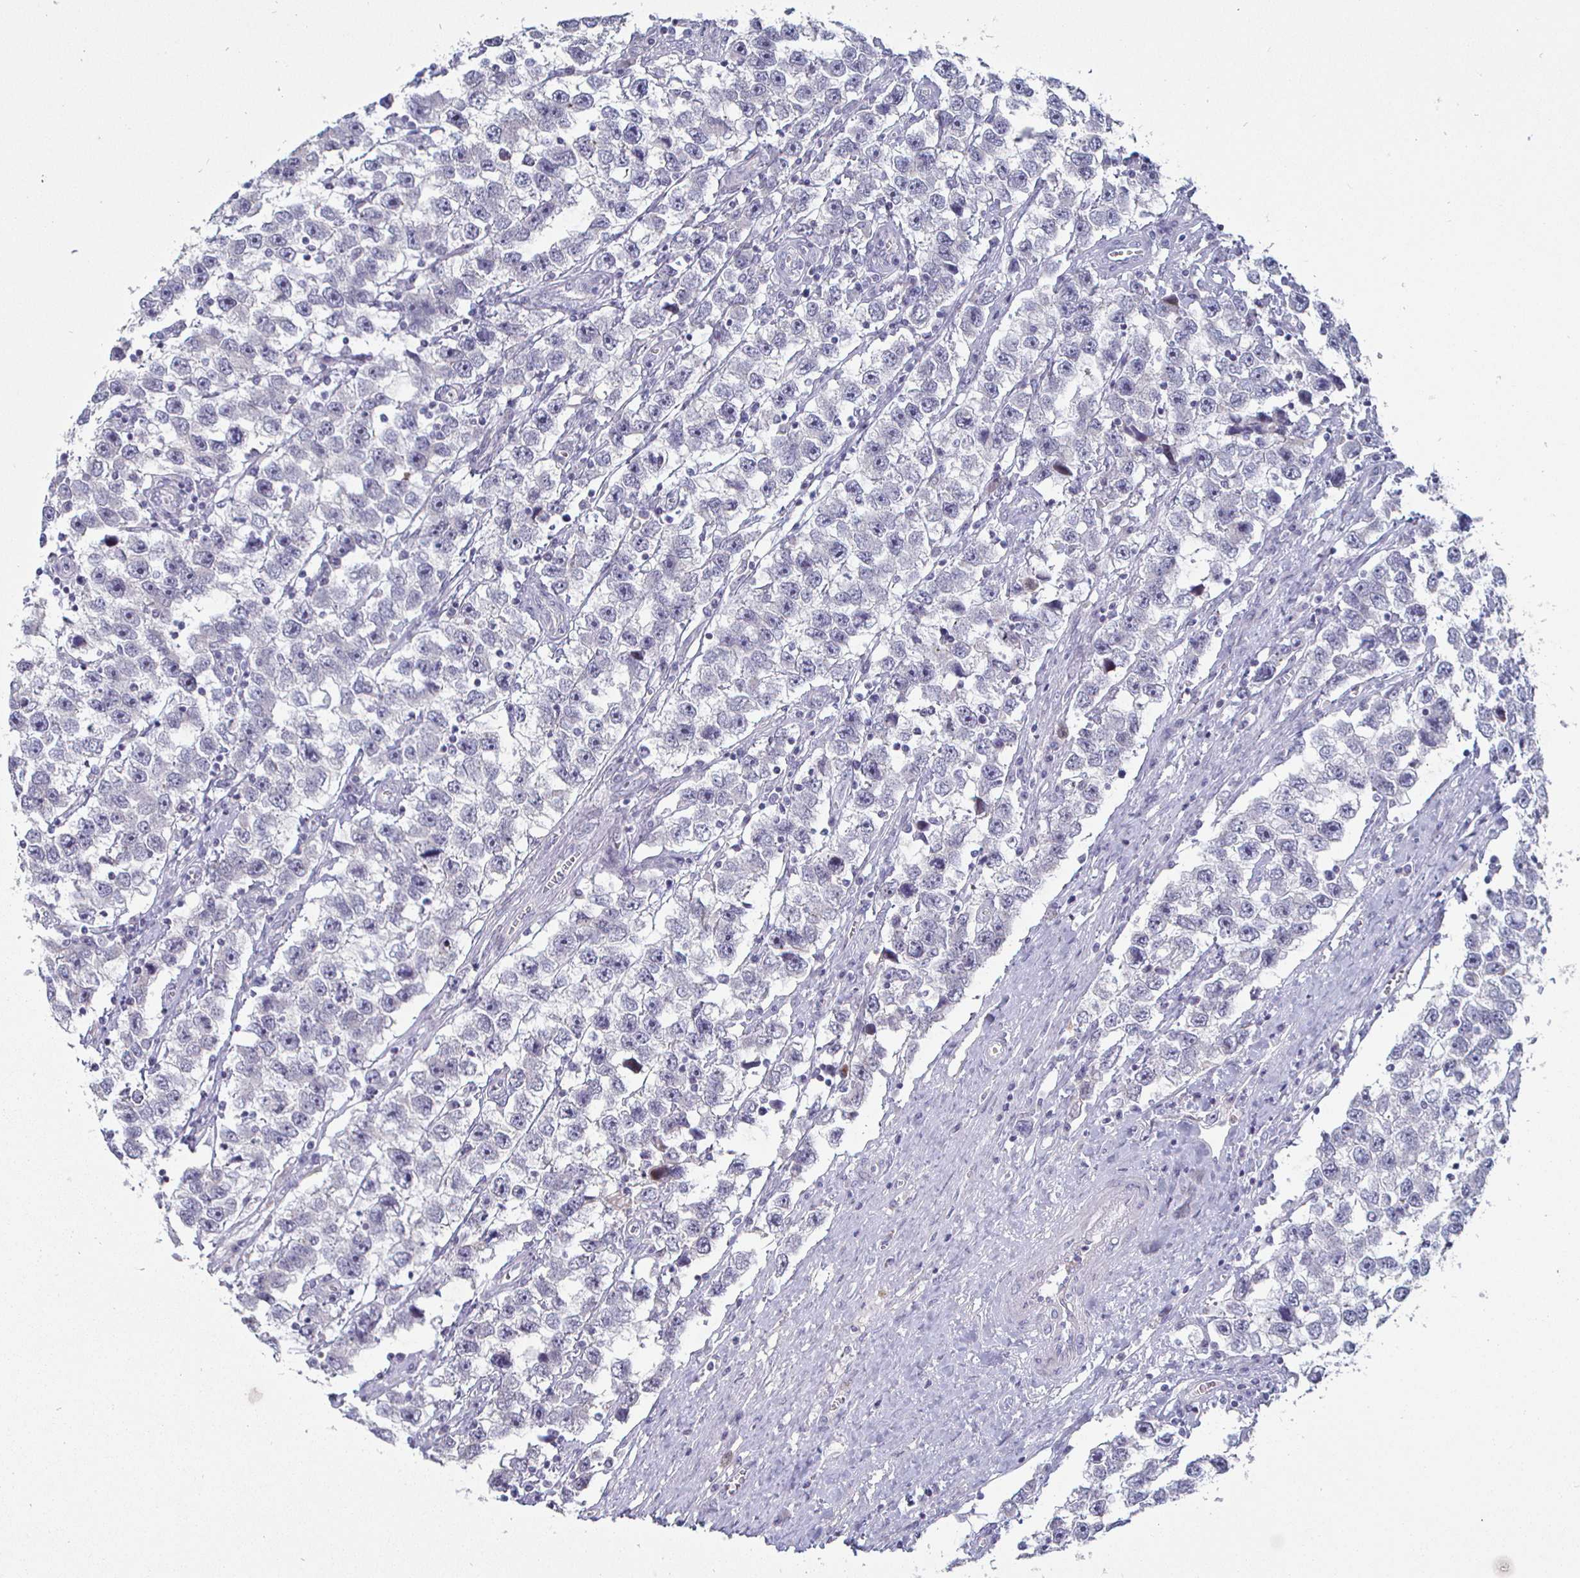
{"staining": {"intensity": "negative", "quantity": "none", "location": "none"}, "tissue": "testis cancer", "cell_type": "Tumor cells", "image_type": "cancer", "snomed": [{"axis": "morphology", "description": "Seminoma, NOS"}, {"axis": "topography", "description": "Testis"}], "caption": "High power microscopy histopathology image of an IHC image of testis cancer (seminoma), revealing no significant positivity in tumor cells. (DAB immunohistochemistry with hematoxylin counter stain).", "gene": "DMRTB1", "patient": {"sex": "male", "age": 33}}